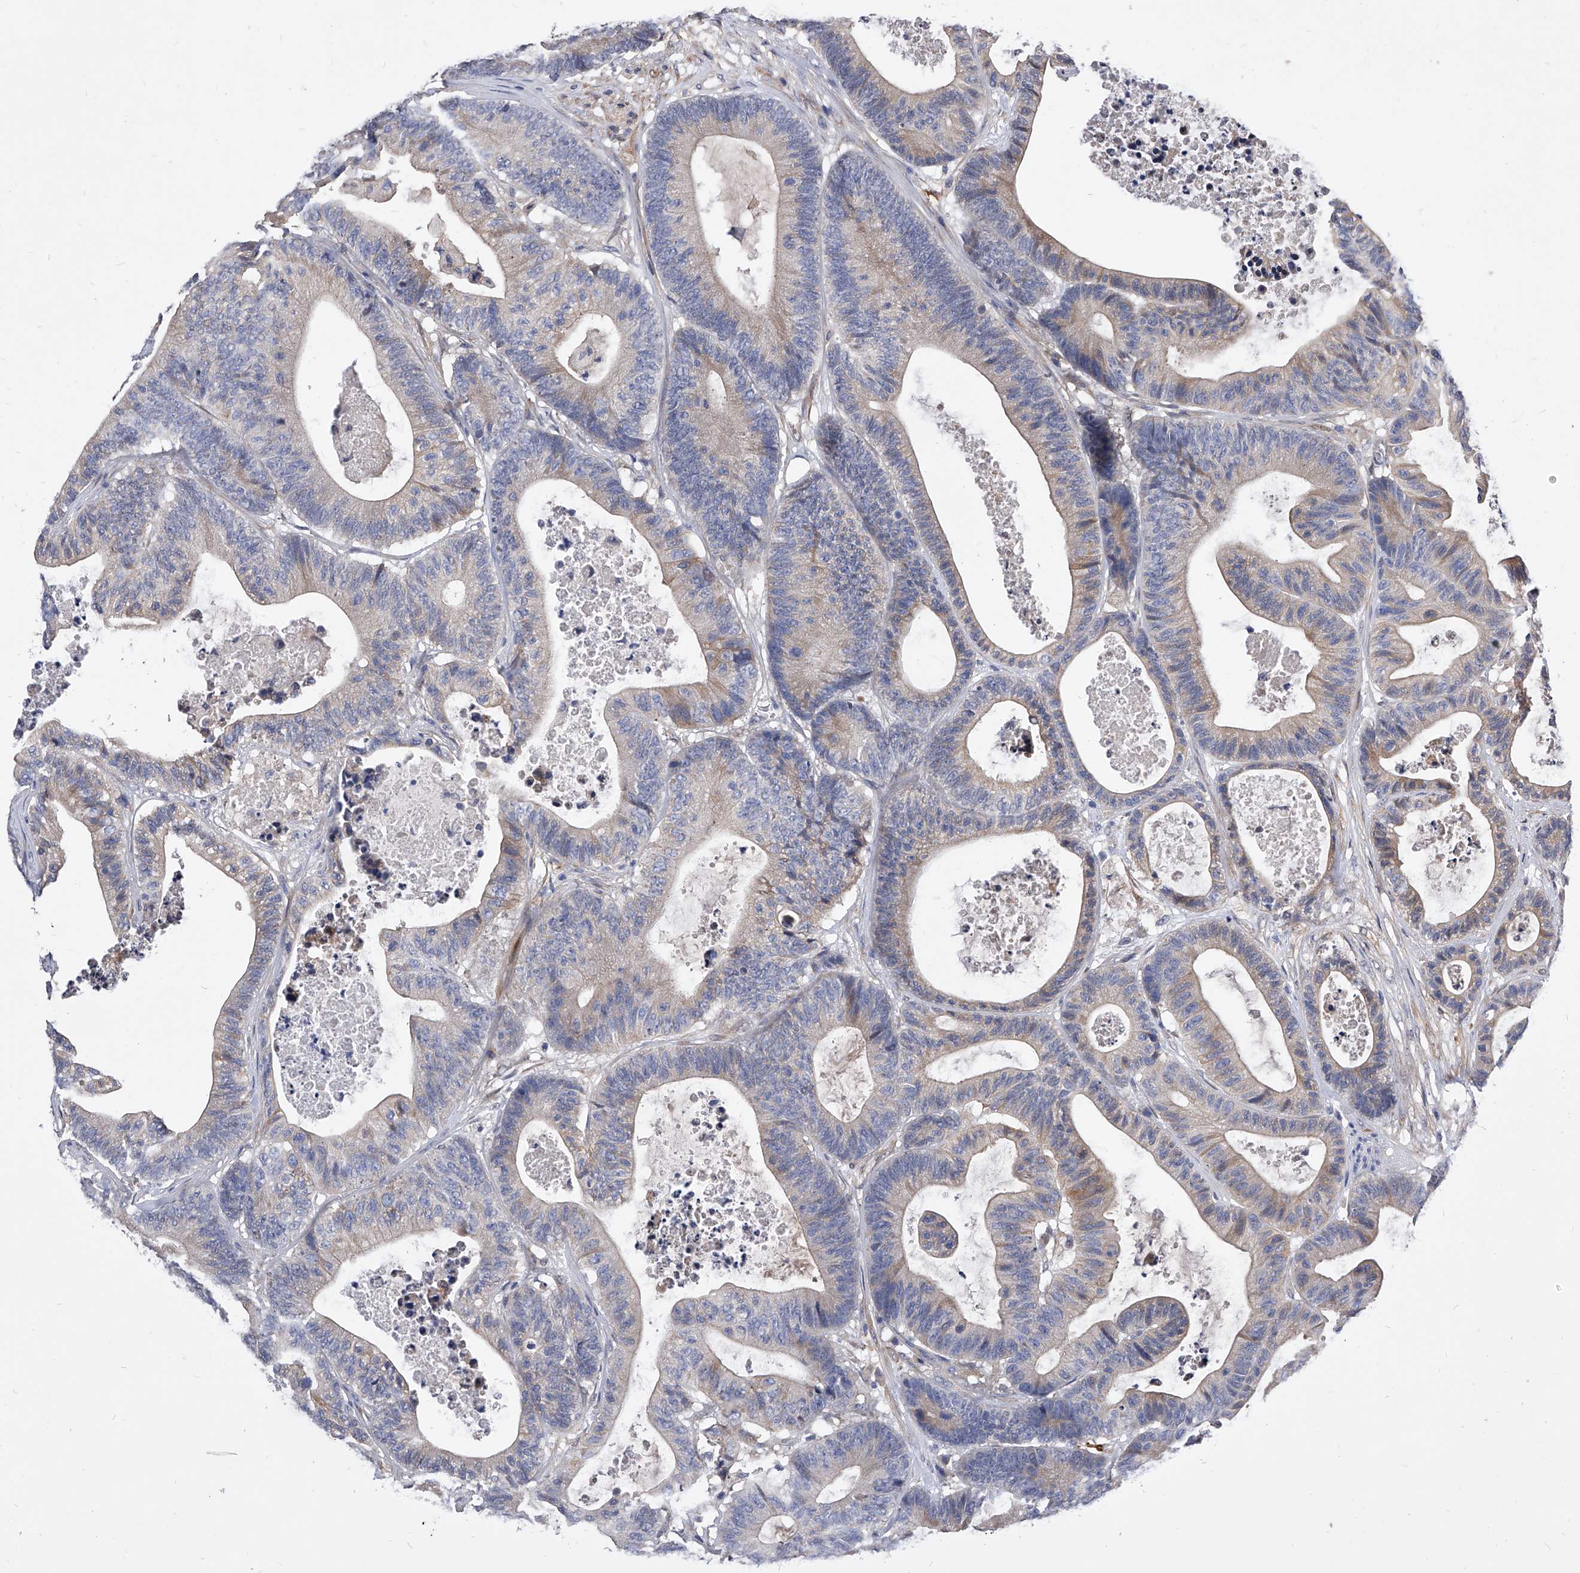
{"staining": {"intensity": "weak", "quantity": "<25%", "location": "cytoplasmic/membranous"}, "tissue": "colorectal cancer", "cell_type": "Tumor cells", "image_type": "cancer", "snomed": [{"axis": "morphology", "description": "Adenocarcinoma, NOS"}, {"axis": "topography", "description": "Colon"}], "caption": "Immunohistochemistry (IHC) photomicrograph of colorectal adenocarcinoma stained for a protein (brown), which demonstrates no expression in tumor cells.", "gene": "ARL4C", "patient": {"sex": "female", "age": 84}}